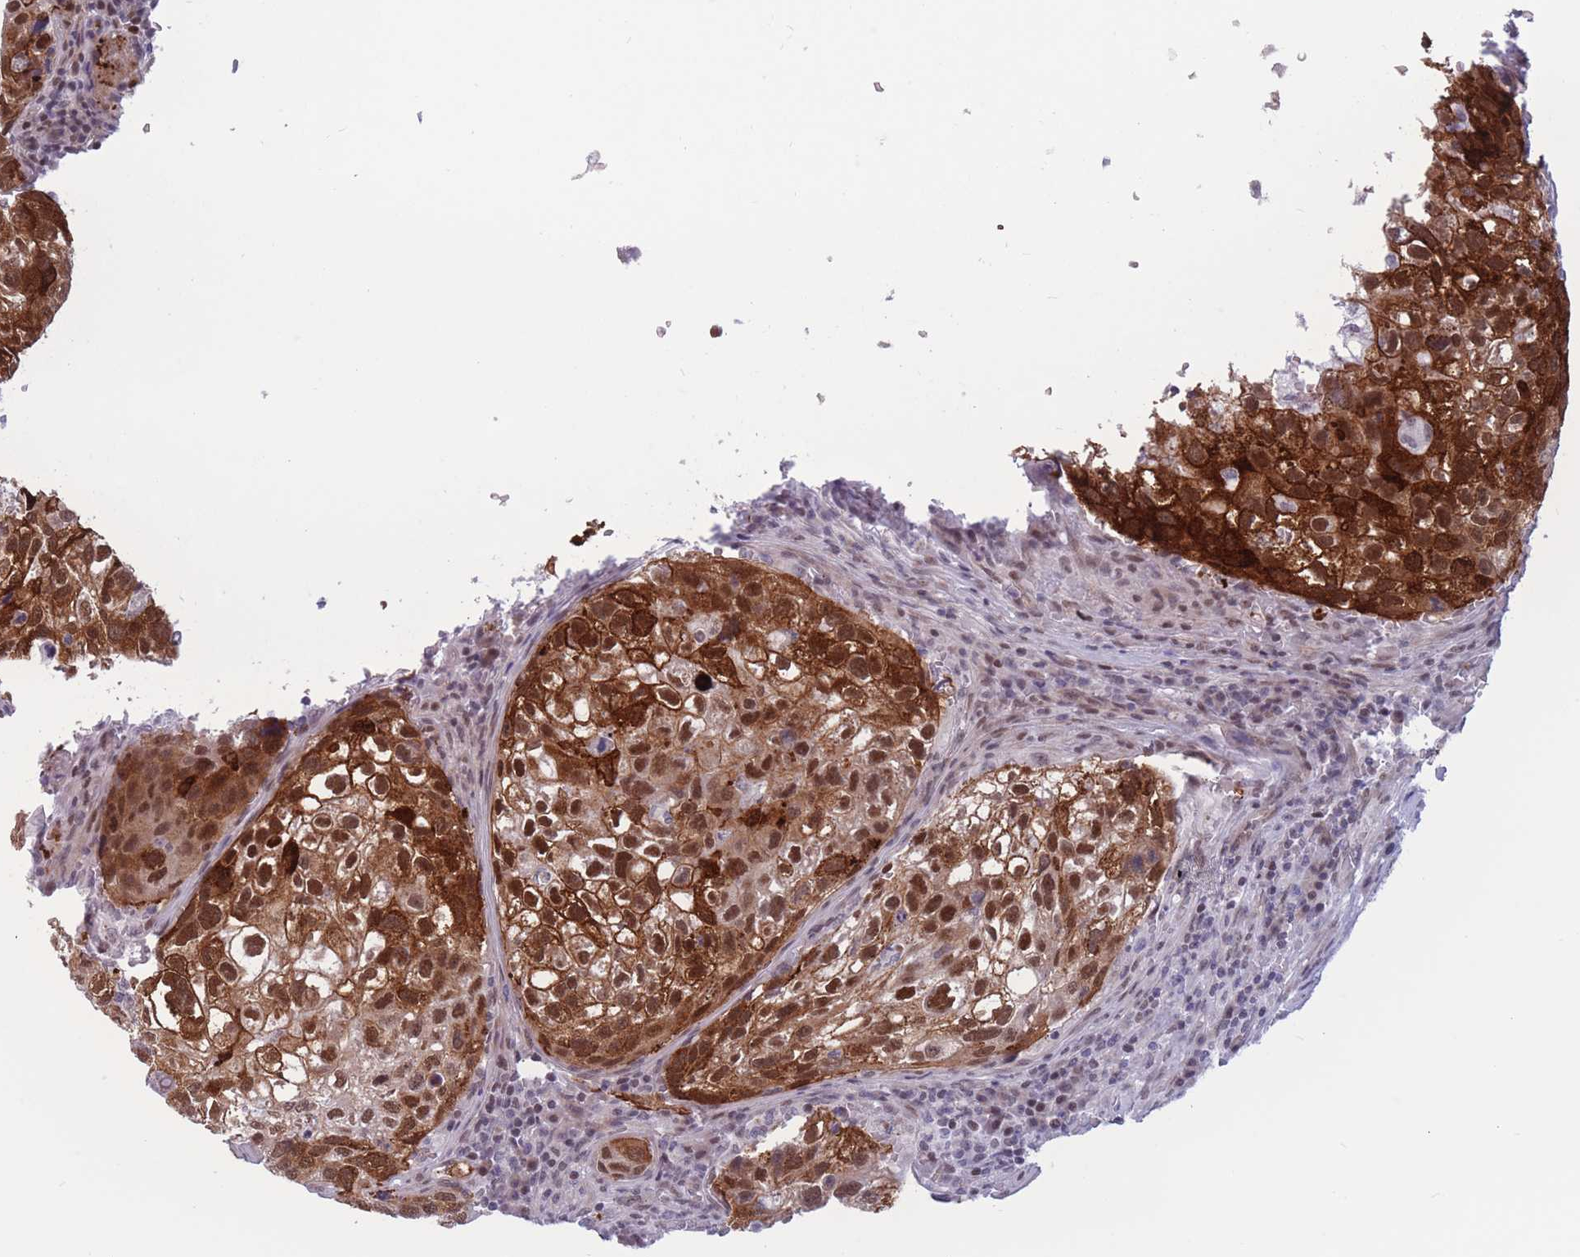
{"staining": {"intensity": "strong", "quantity": ">75%", "location": "cytoplasmic/membranous,nuclear"}, "tissue": "urothelial cancer", "cell_type": "Tumor cells", "image_type": "cancer", "snomed": [{"axis": "morphology", "description": "Urothelial carcinoma, High grade"}, {"axis": "topography", "description": "Lymph node"}, {"axis": "topography", "description": "Urinary bladder"}], "caption": "A brown stain labels strong cytoplasmic/membranous and nuclear expression of a protein in human urothelial cancer tumor cells.", "gene": "BCL9L", "patient": {"sex": "male", "age": 51}}